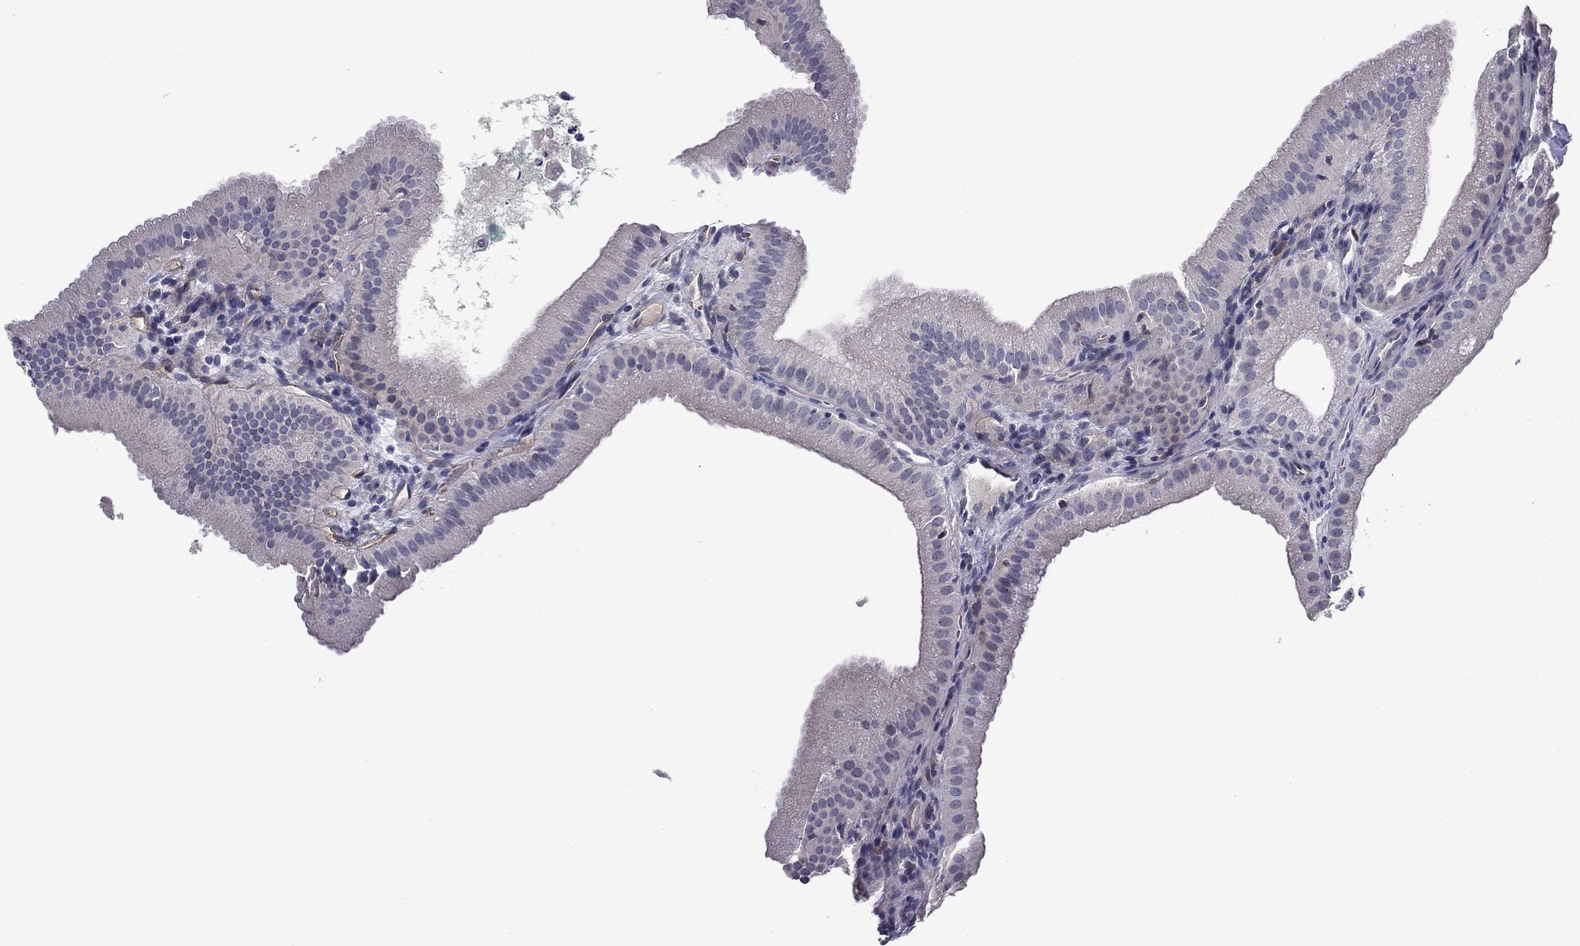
{"staining": {"intensity": "negative", "quantity": "none", "location": "none"}, "tissue": "gallbladder", "cell_type": "Glandular cells", "image_type": "normal", "snomed": [{"axis": "morphology", "description": "Normal tissue, NOS"}, {"axis": "topography", "description": "Gallbladder"}], "caption": "IHC of normal gallbladder displays no expression in glandular cells.", "gene": "CNDP1", "patient": {"sex": "male", "age": 67}}